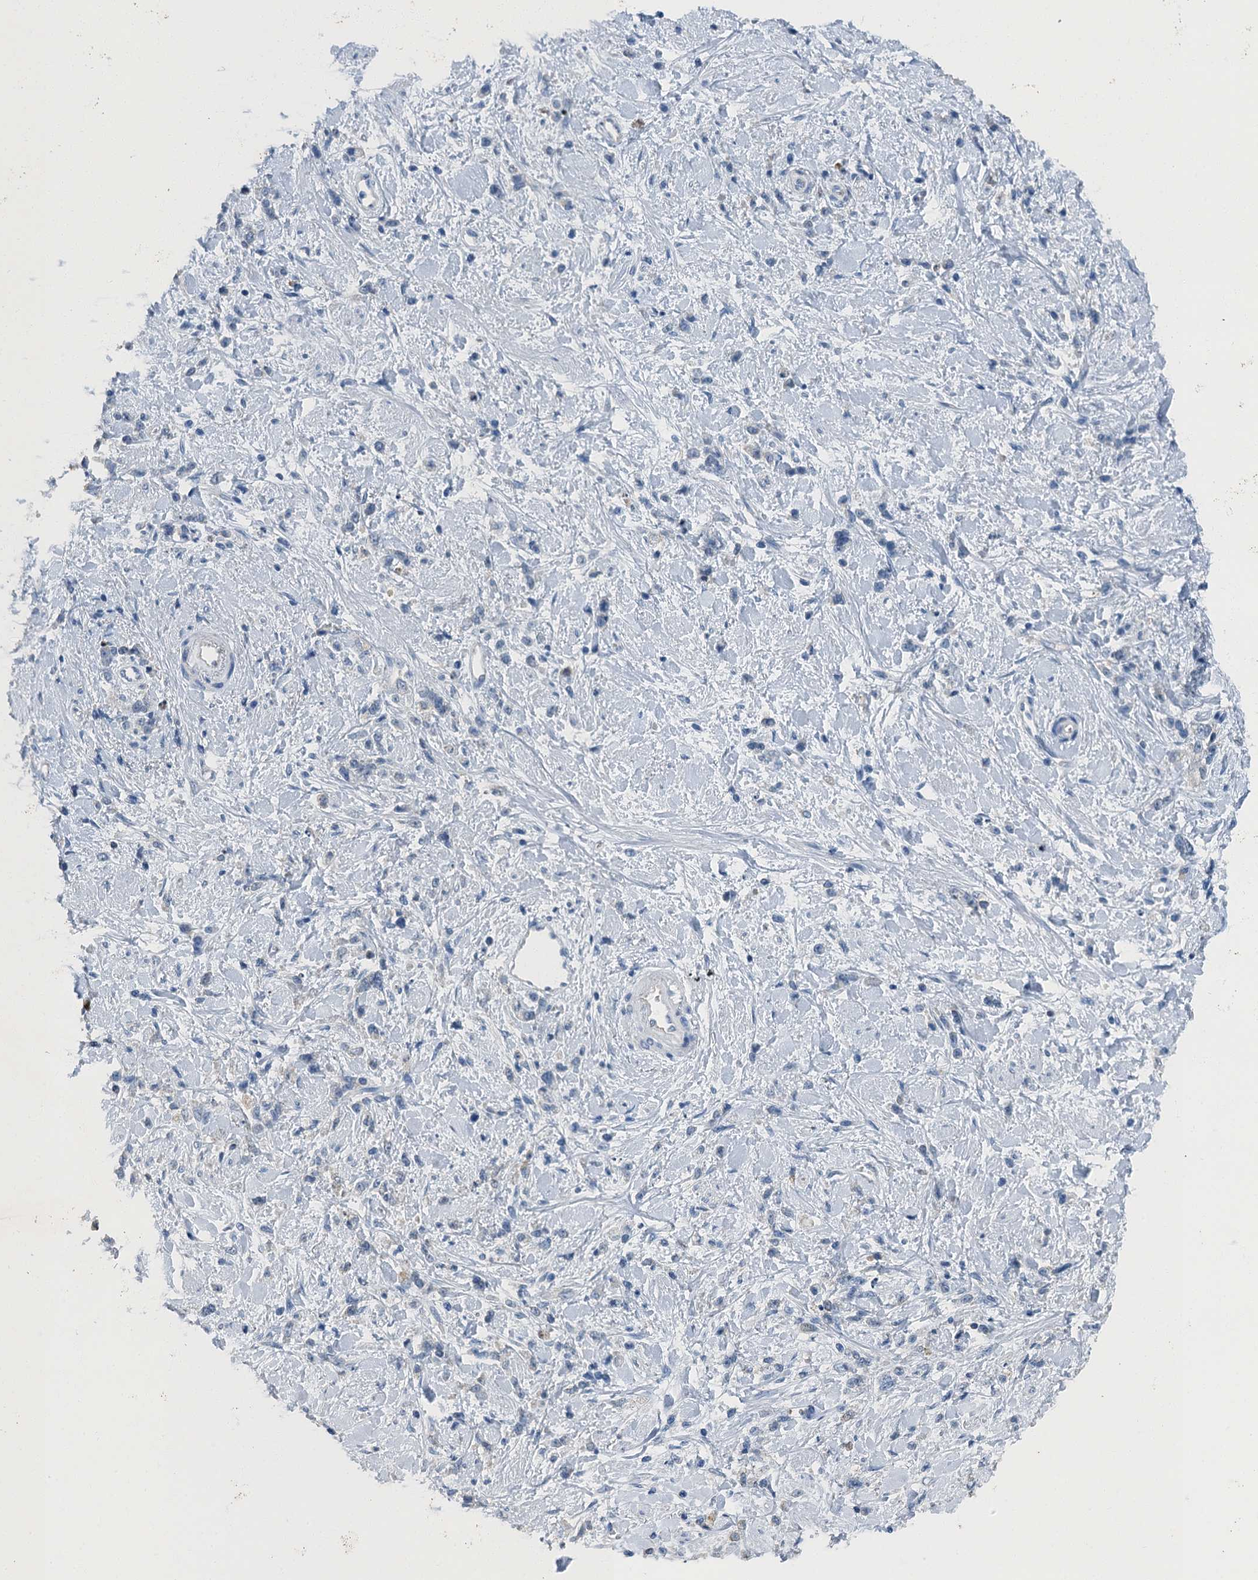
{"staining": {"intensity": "negative", "quantity": "none", "location": "none"}, "tissue": "stomach cancer", "cell_type": "Tumor cells", "image_type": "cancer", "snomed": [{"axis": "morphology", "description": "Adenocarcinoma, NOS"}, {"axis": "topography", "description": "Stomach"}], "caption": "This is an immunohistochemistry histopathology image of adenocarcinoma (stomach). There is no staining in tumor cells.", "gene": "GADL1", "patient": {"sex": "female", "age": 60}}